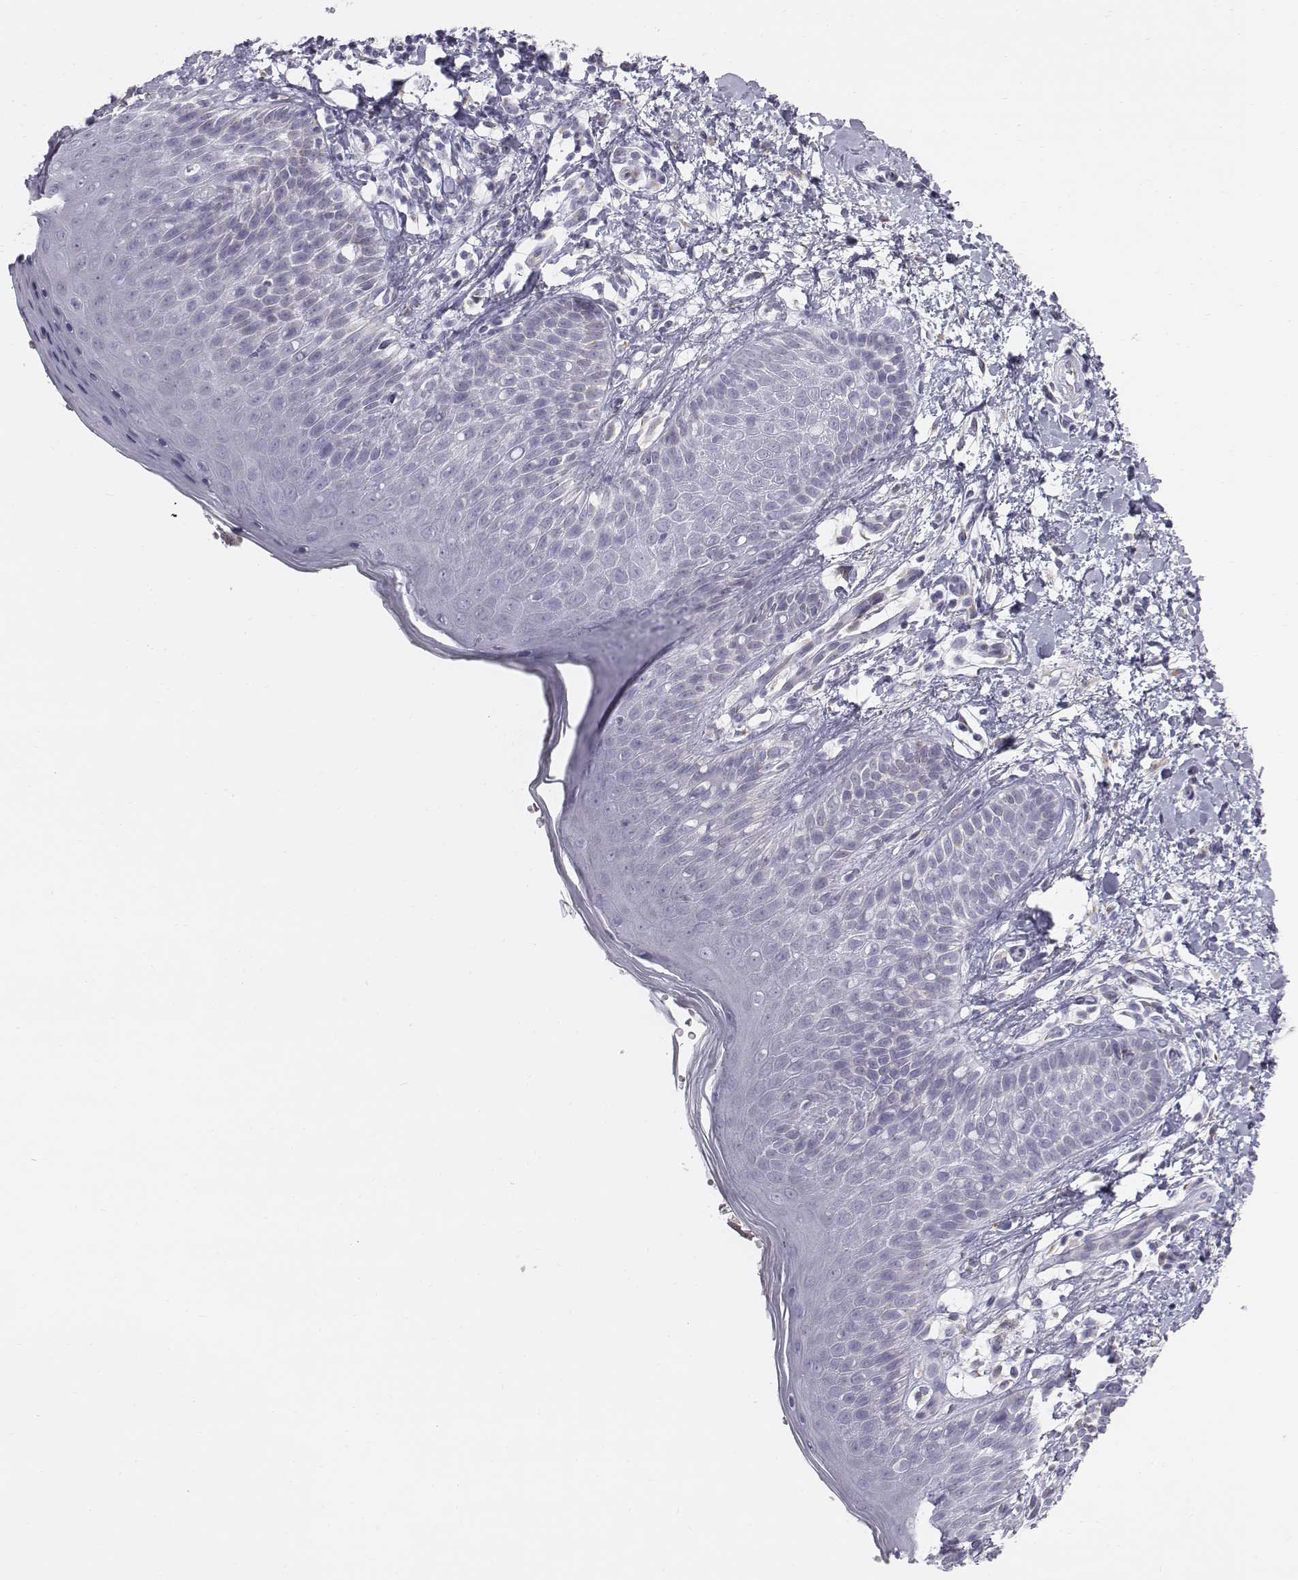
{"staining": {"intensity": "negative", "quantity": "none", "location": "none"}, "tissue": "skin", "cell_type": "Epidermal cells", "image_type": "normal", "snomed": [{"axis": "morphology", "description": "Normal tissue, NOS"}, {"axis": "topography", "description": "Anal"}], "caption": "This is an immunohistochemistry histopathology image of unremarkable skin. There is no staining in epidermal cells.", "gene": "C6orf58", "patient": {"sex": "male", "age": 36}}